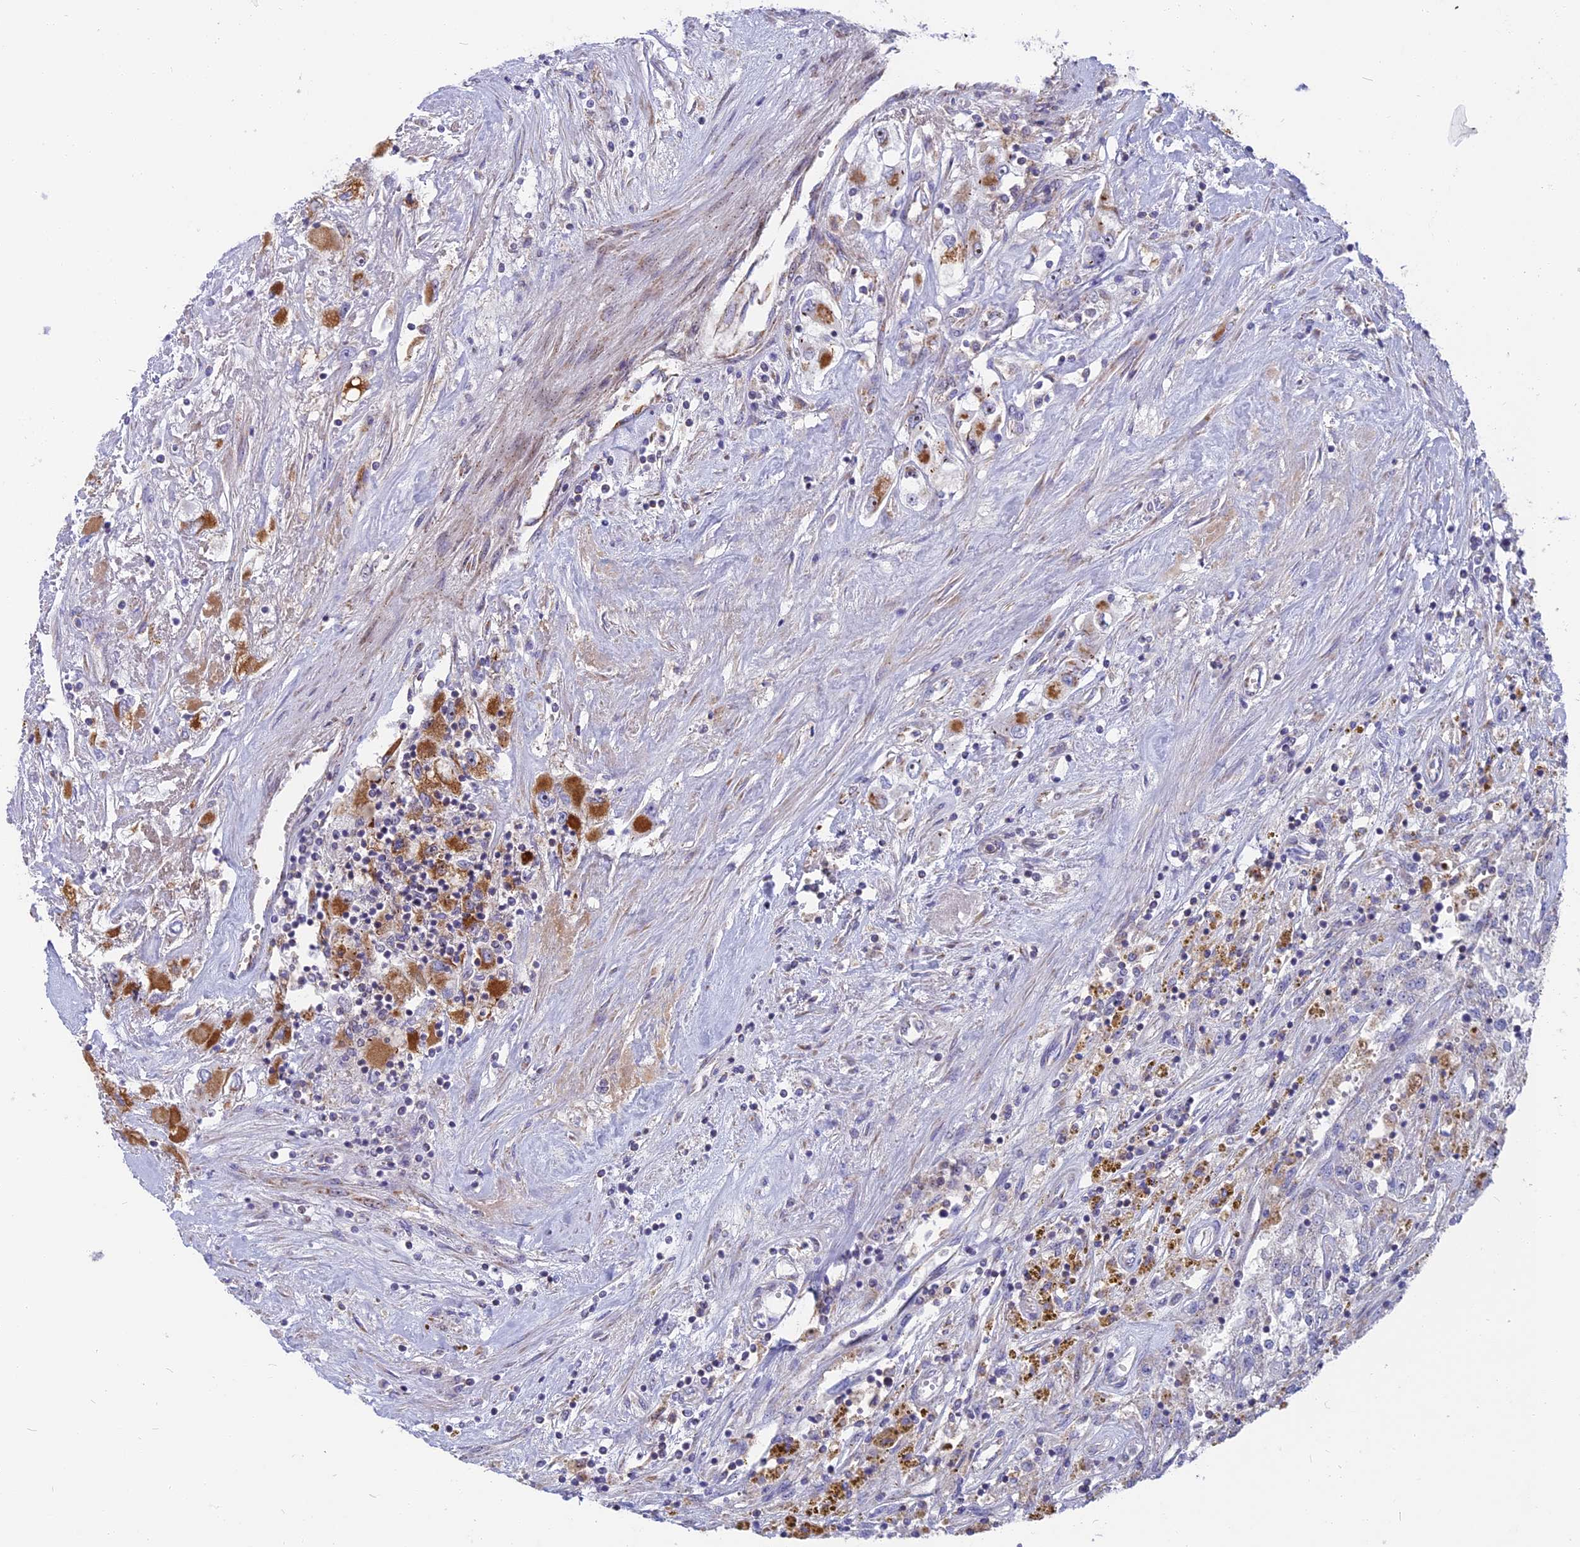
{"staining": {"intensity": "strong", "quantity": "<25%", "location": "cytoplasmic/membranous"}, "tissue": "renal cancer", "cell_type": "Tumor cells", "image_type": "cancer", "snomed": [{"axis": "morphology", "description": "Adenocarcinoma, NOS"}, {"axis": "topography", "description": "Kidney"}], "caption": "This micrograph reveals adenocarcinoma (renal) stained with IHC to label a protein in brown. The cytoplasmic/membranous of tumor cells show strong positivity for the protein. Nuclei are counter-stained blue.", "gene": "DTWD1", "patient": {"sex": "female", "age": 52}}